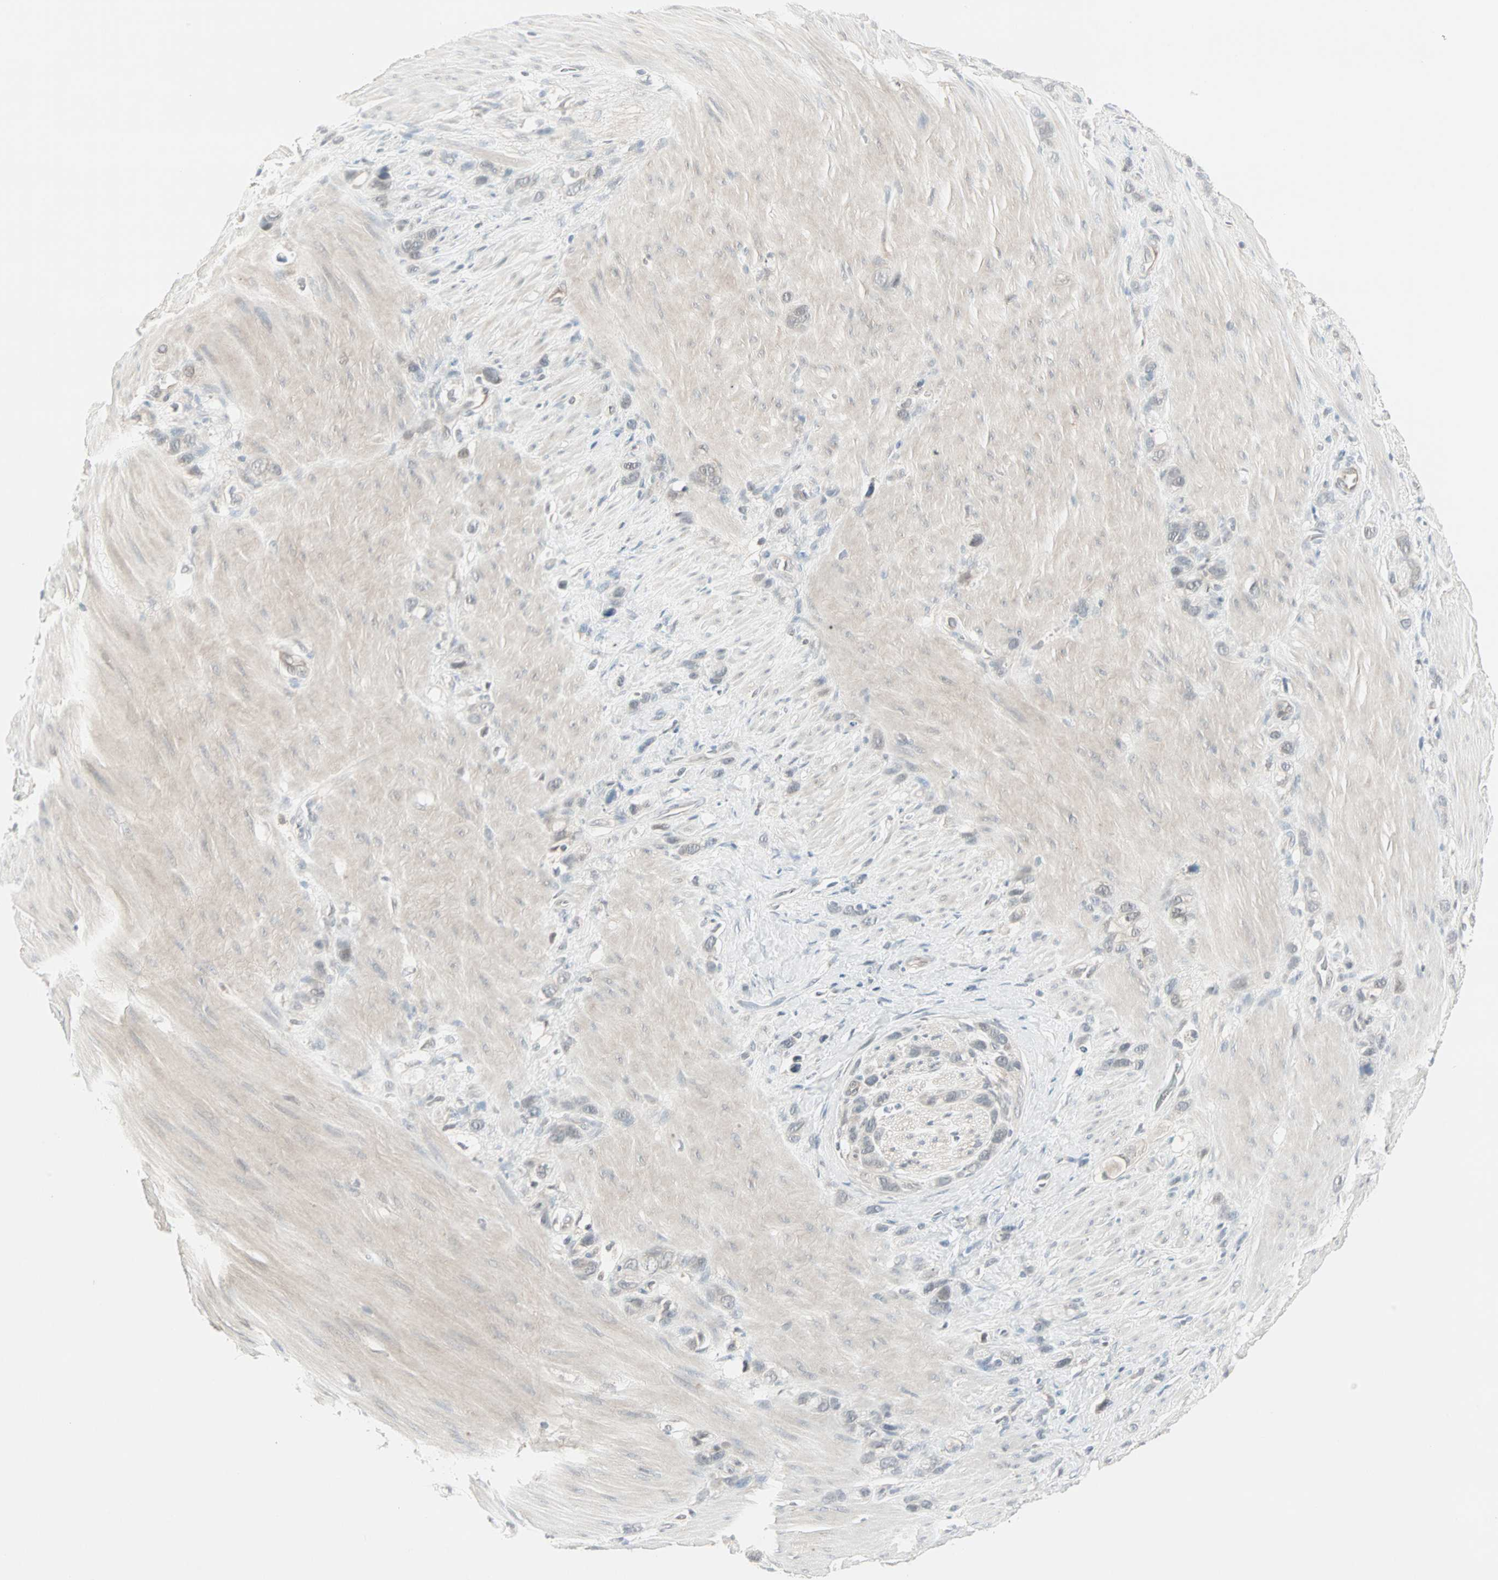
{"staining": {"intensity": "negative", "quantity": "none", "location": "none"}, "tissue": "stomach cancer", "cell_type": "Tumor cells", "image_type": "cancer", "snomed": [{"axis": "morphology", "description": "Normal tissue, NOS"}, {"axis": "morphology", "description": "Adenocarcinoma, NOS"}, {"axis": "morphology", "description": "Adenocarcinoma, High grade"}, {"axis": "topography", "description": "Stomach, upper"}, {"axis": "topography", "description": "Stomach"}], "caption": "Immunohistochemical staining of stomach cancer (adenocarcinoma) demonstrates no significant expression in tumor cells. Nuclei are stained in blue.", "gene": "PTPA", "patient": {"sex": "female", "age": 65}}